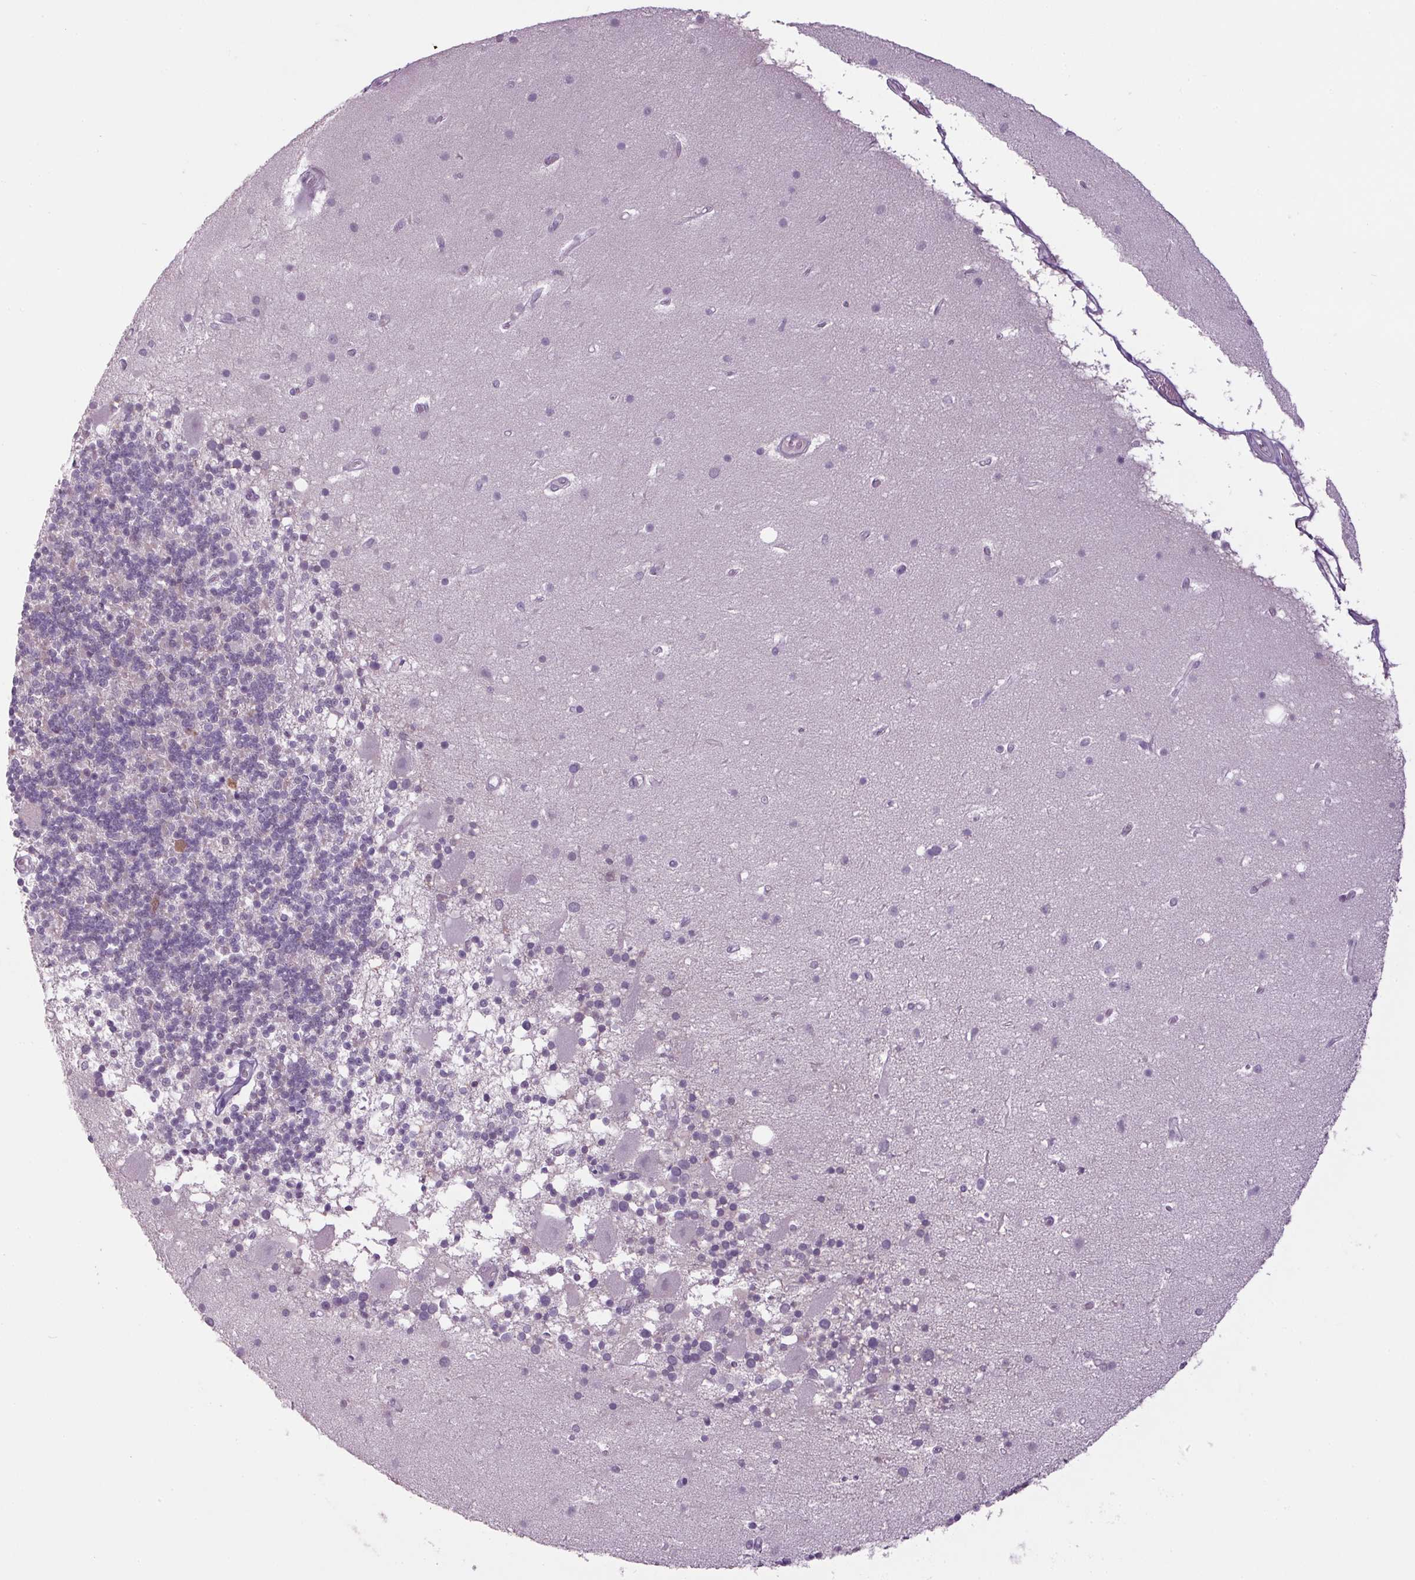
{"staining": {"intensity": "negative", "quantity": "none", "location": "none"}, "tissue": "cerebellum", "cell_type": "Cells in granular layer", "image_type": "normal", "snomed": [{"axis": "morphology", "description": "Normal tissue, NOS"}, {"axis": "topography", "description": "Cerebellum"}], "caption": "DAB immunohistochemical staining of benign cerebellum displays no significant staining in cells in granular layer. (Brightfield microscopy of DAB IHC at high magnification).", "gene": "PPP1R1A", "patient": {"sex": "male", "age": 70}}